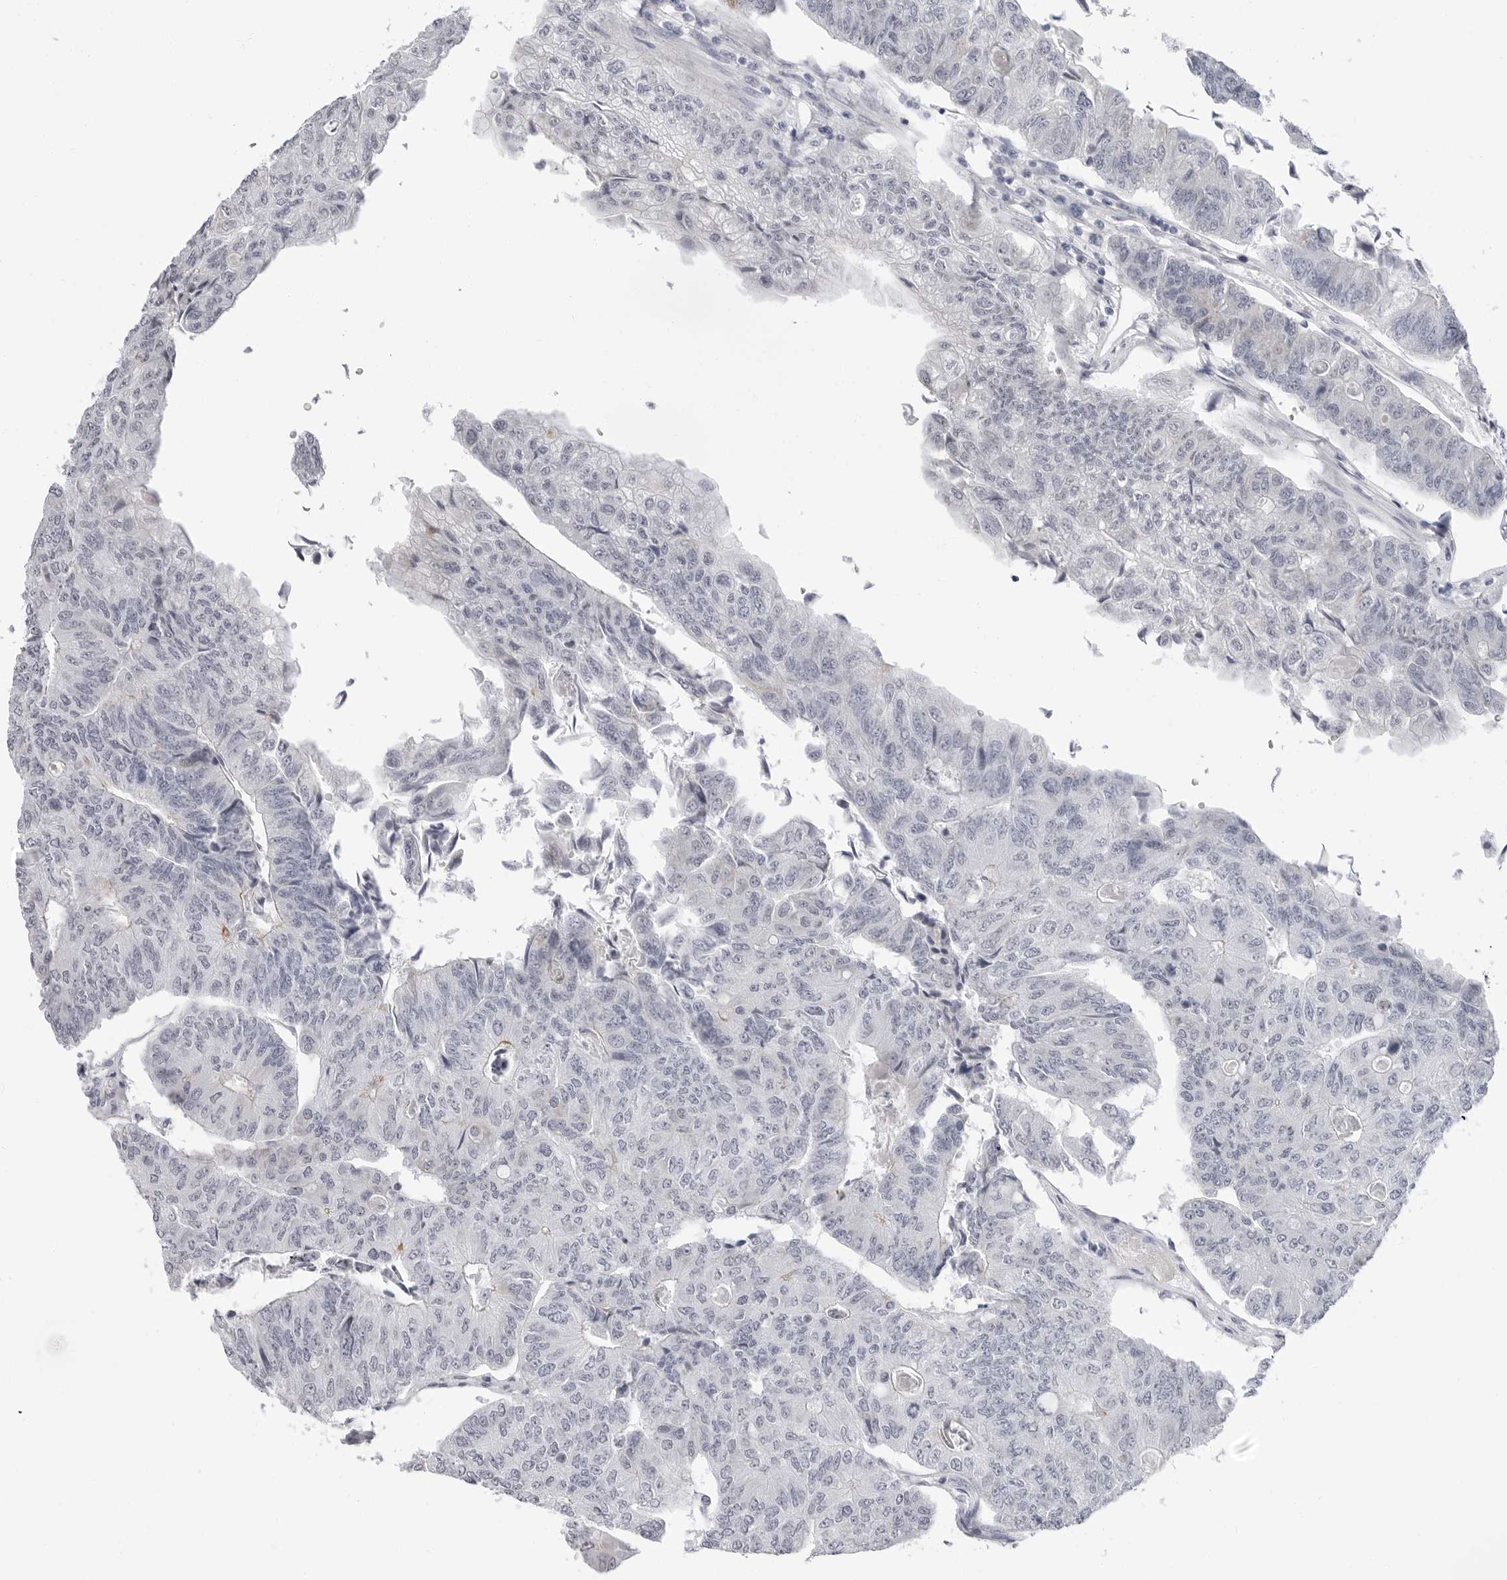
{"staining": {"intensity": "negative", "quantity": "none", "location": "none"}, "tissue": "colorectal cancer", "cell_type": "Tumor cells", "image_type": "cancer", "snomed": [{"axis": "morphology", "description": "Adenocarcinoma, NOS"}, {"axis": "topography", "description": "Colon"}], "caption": "Protein analysis of adenocarcinoma (colorectal) reveals no significant expression in tumor cells. Nuclei are stained in blue.", "gene": "ERICH3", "patient": {"sex": "female", "age": 67}}